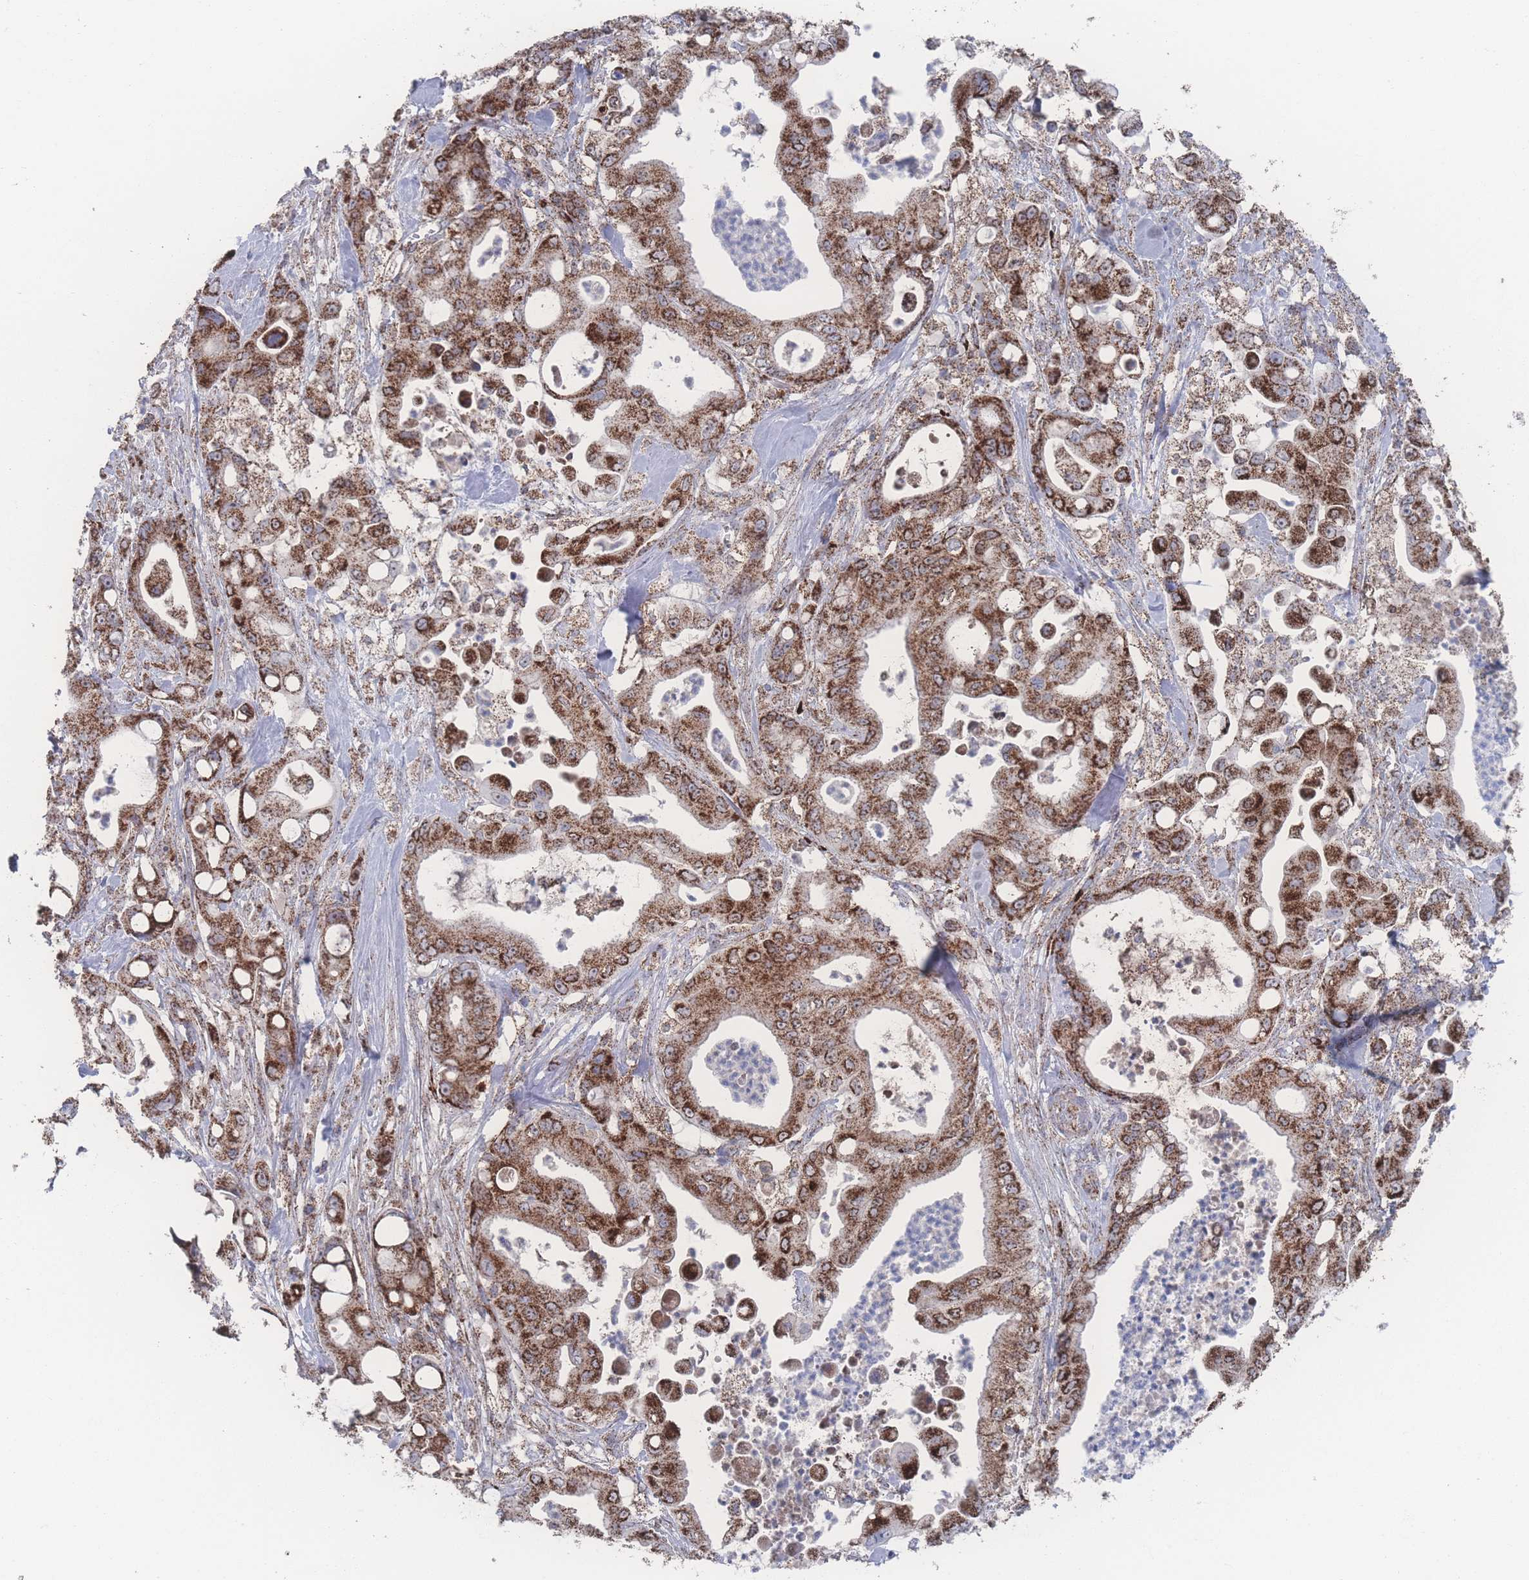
{"staining": {"intensity": "strong", "quantity": ">75%", "location": "cytoplasmic/membranous"}, "tissue": "pancreatic cancer", "cell_type": "Tumor cells", "image_type": "cancer", "snomed": [{"axis": "morphology", "description": "Adenocarcinoma, NOS"}, {"axis": "topography", "description": "Pancreas"}], "caption": "About >75% of tumor cells in pancreatic adenocarcinoma demonstrate strong cytoplasmic/membranous protein positivity as visualized by brown immunohistochemical staining.", "gene": "PEX14", "patient": {"sex": "male", "age": 68}}